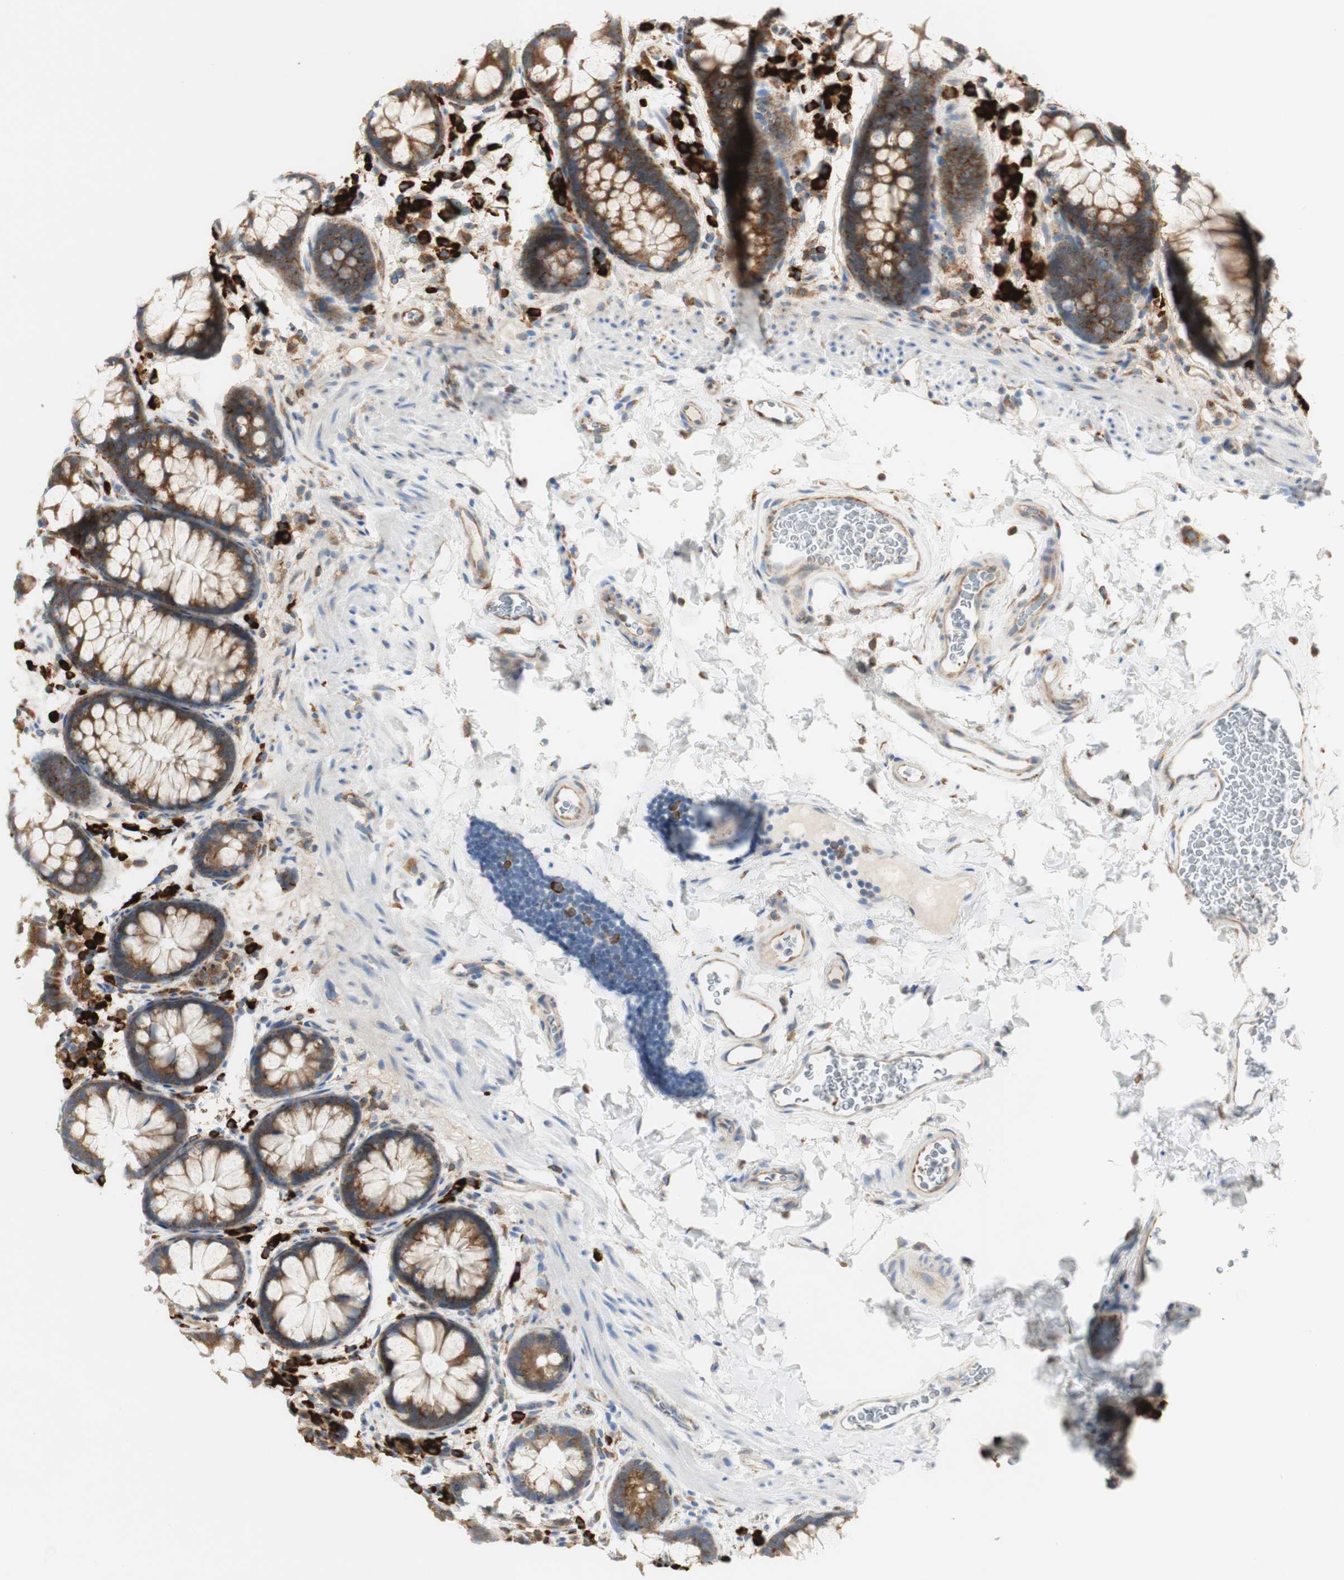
{"staining": {"intensity": "moderate", "quantity": ">75%", "location": "cytoplasmic/membranous"}, "tissue": "colon", "cell_type": "Endothelial cells", "image_type": "normal", "snomed": [{"axis": "morphology", "description": "Normal tissue, NOS"}, {"axis": "topography", "description": "Colon"}], "caption": "Colon stained with DAB immunohistochemistry (IHC) exhibits medium levels of moderate cytoplasmic/membranous positivity in about >75% of endothelial cells. (brown staining indicates protein expression, while blue staining denotes nuclei).", "gene": "MANF", "patient": {"sex": "female", "age": 80}}